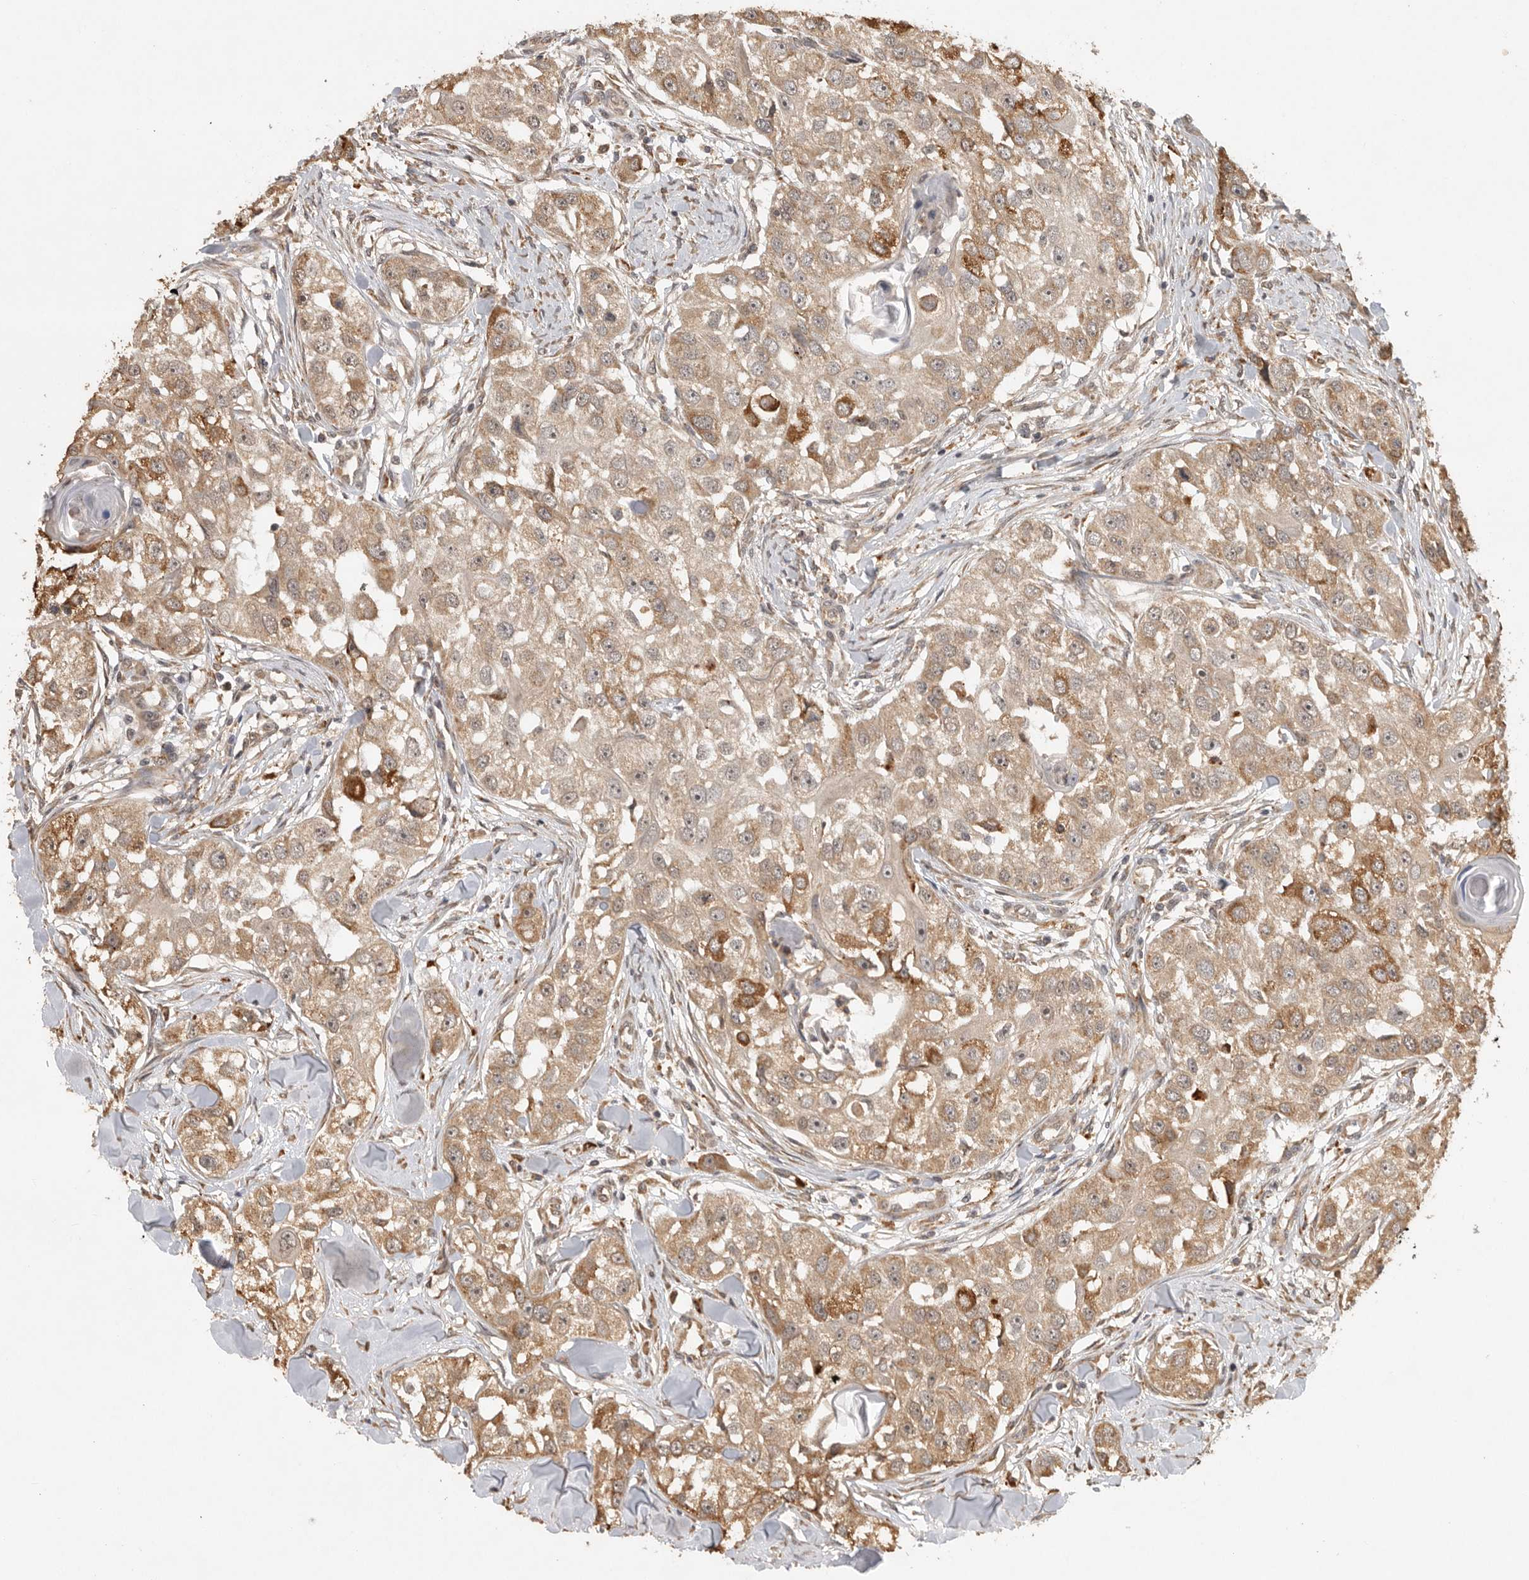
{"staining": {"intensity": "moderate", "quantity": ">75%", "location": "cytoplasmic/membranous"}, "tissue": "head and neck cancer", "cell_type": "Tumor cells", "image_type": "cancer", "snomed": [{"axis": "morphology", "description": "Normal tissue, NOS"}, {"axis": "morphology", "description": "Squamous cell carcinoma, NOS"}, {"axis": "topography", "description": "Skeletal muscle"}, {"axis": "topography", "description": "Head-Neck"}], "caption": "Tumor cells exhibit moderate cytoplasmic/membranous staining in about >75% of cells in squamous cell carcinoma (head and neck). (IHC, brightfield microscopy, high magnification).", "gene": "ZNF83", "patient": {"sex": "male", "age": 51}}